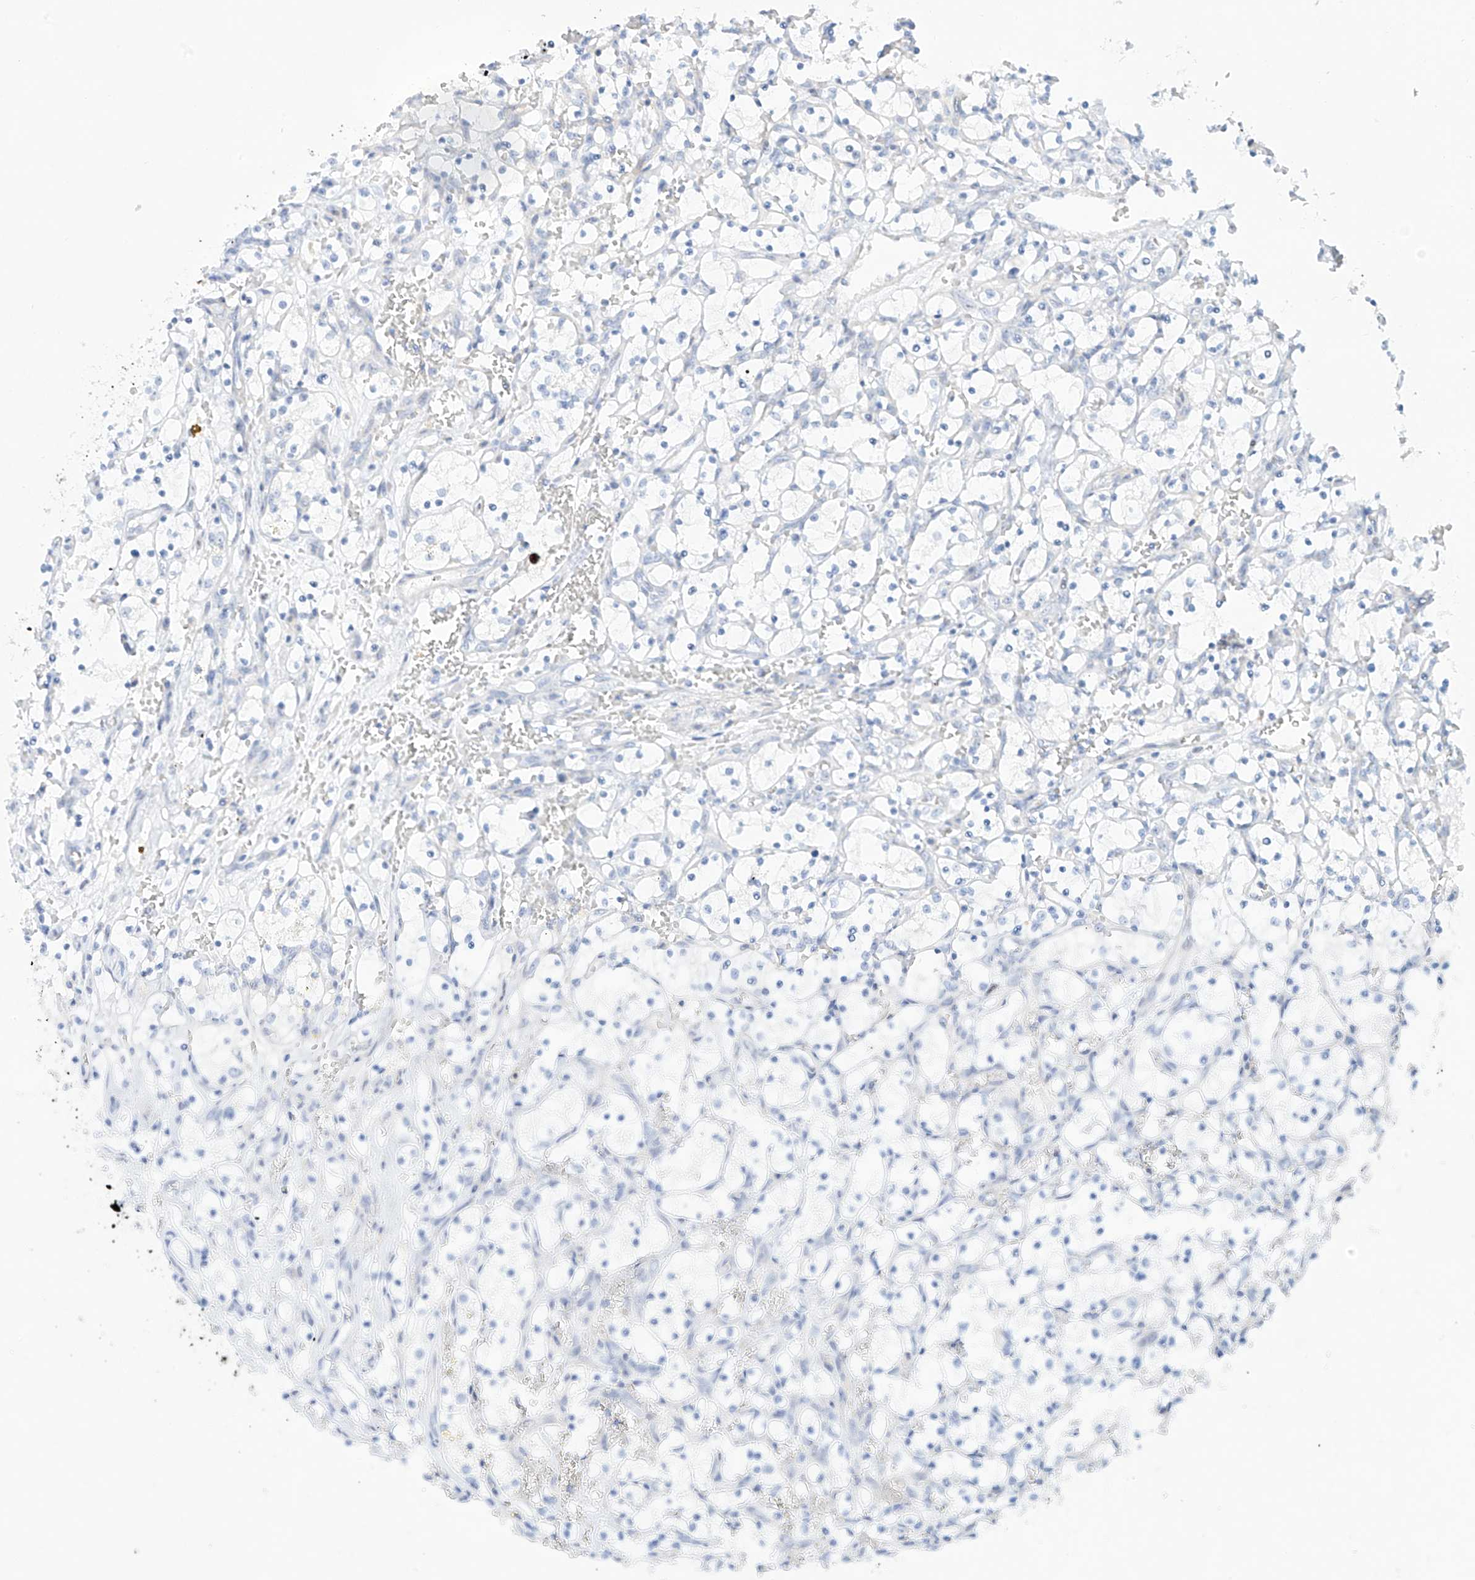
{"staining": {"intensity": "negative", "quantity": "none", "location": "none"}, "tissue": "renal cancer", "cell_type": "Tumor cells", "image_type": "cancer", "snomed": [{"axis": "morphology", "description": "Adenocarcinoma, NOS"}, {"axis": "topography", "description": "Kidney"}], "caption": "DAB immunohistochemical staining of human renal cancer reveals no significant staining in tumor cells.", "gene": "SNU13", "patient": {"sex": "female", "age": 69}}